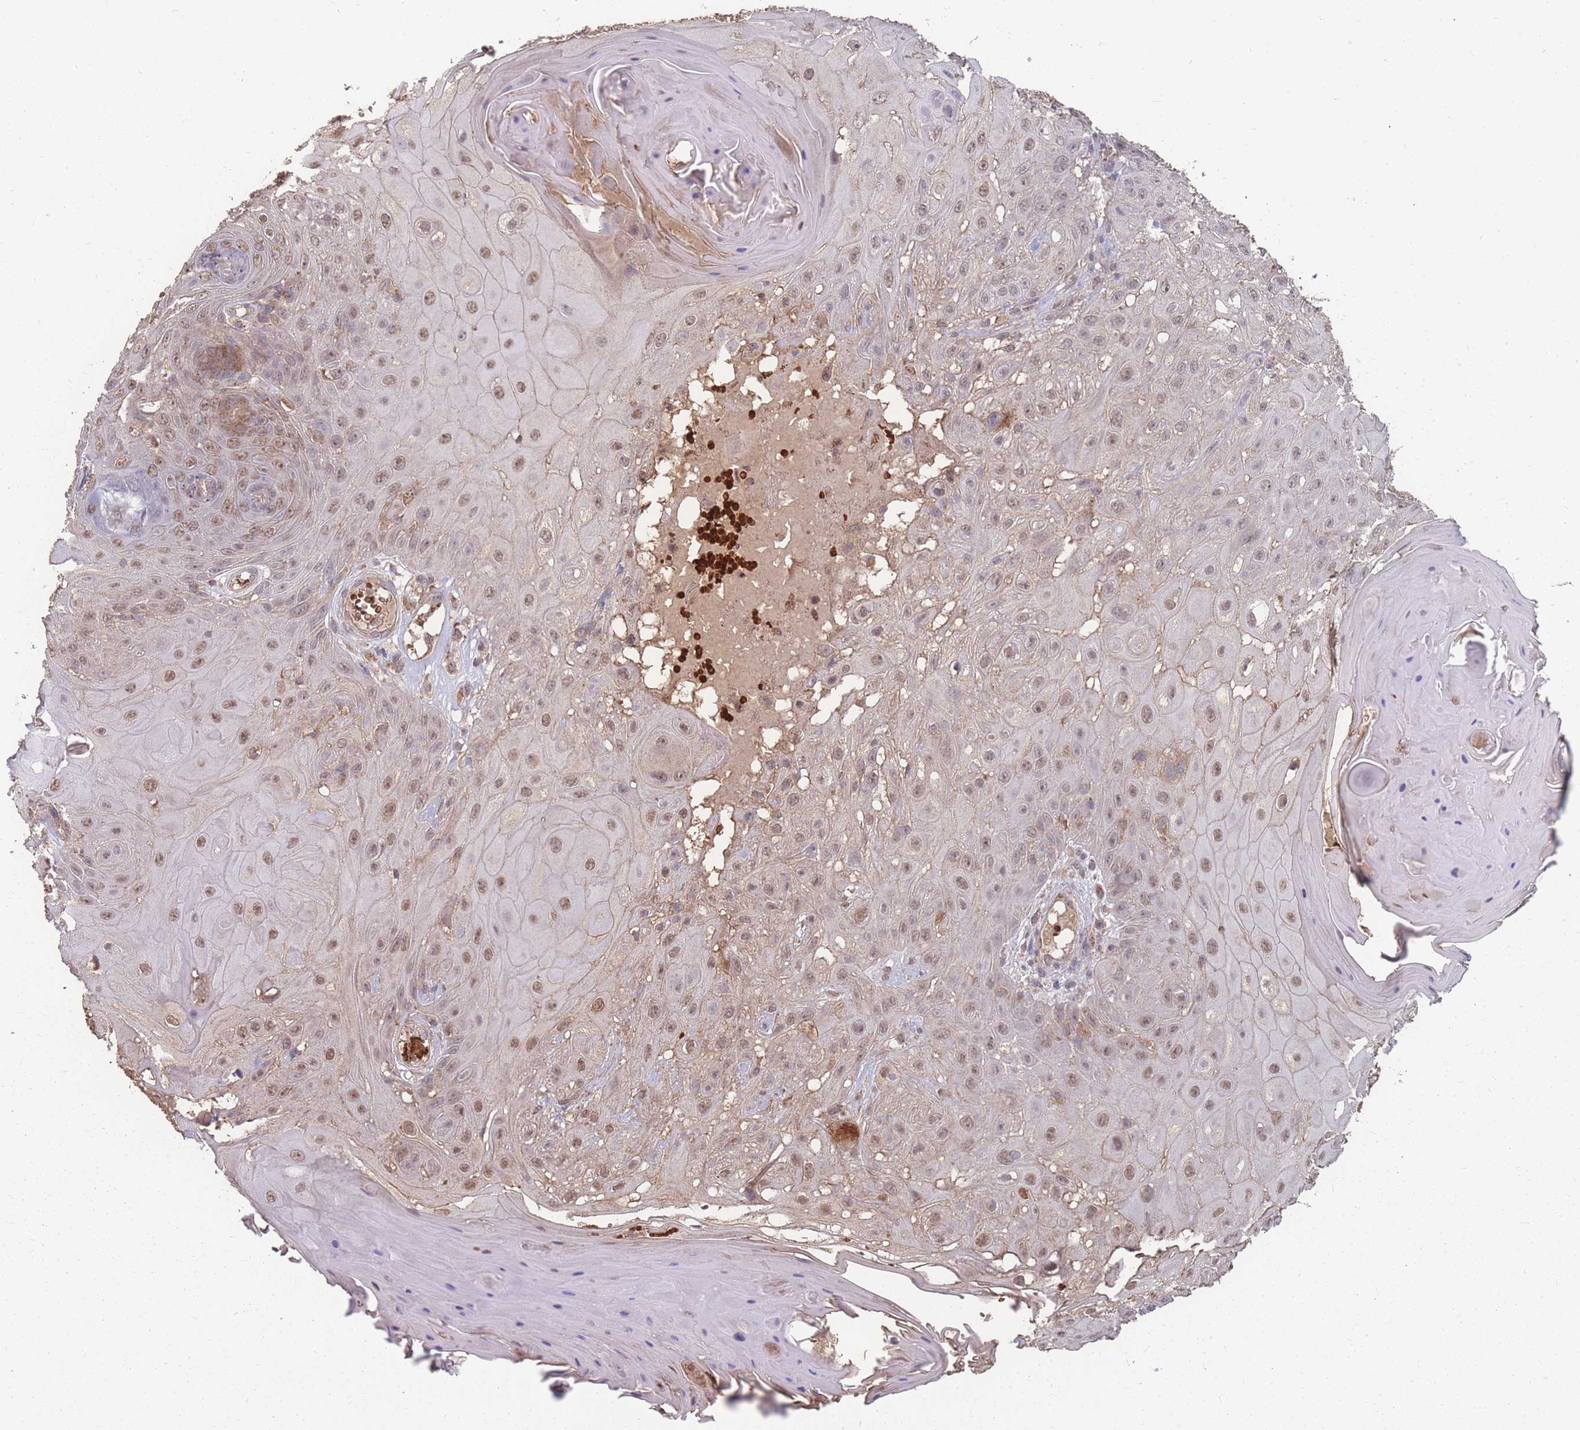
{"staining": {"intensity": "moderate", "quantity": ">75%", "location": "nuclear"}, "tissue": "skin cancer", "cell_type": "Tumor cells", "image_type": "cancer", "snomed": [{"axis": "morphology", "description": "Normal tissue, NOS"}, {"axis": "morphology", "description": "Squamous cell carcinoma, NOS"}, {"axis": "topography", "description": "Skin"}, {"axis": "topography", "description": "Cartilage tissue"}], "caption": "Human skin cancer (squamous cell carcinoma) stained with a protein marker reveals moderate staining in tumor cells.", "gene": "SLC35B4", "patient": {"sex": "female", "age": 79}}